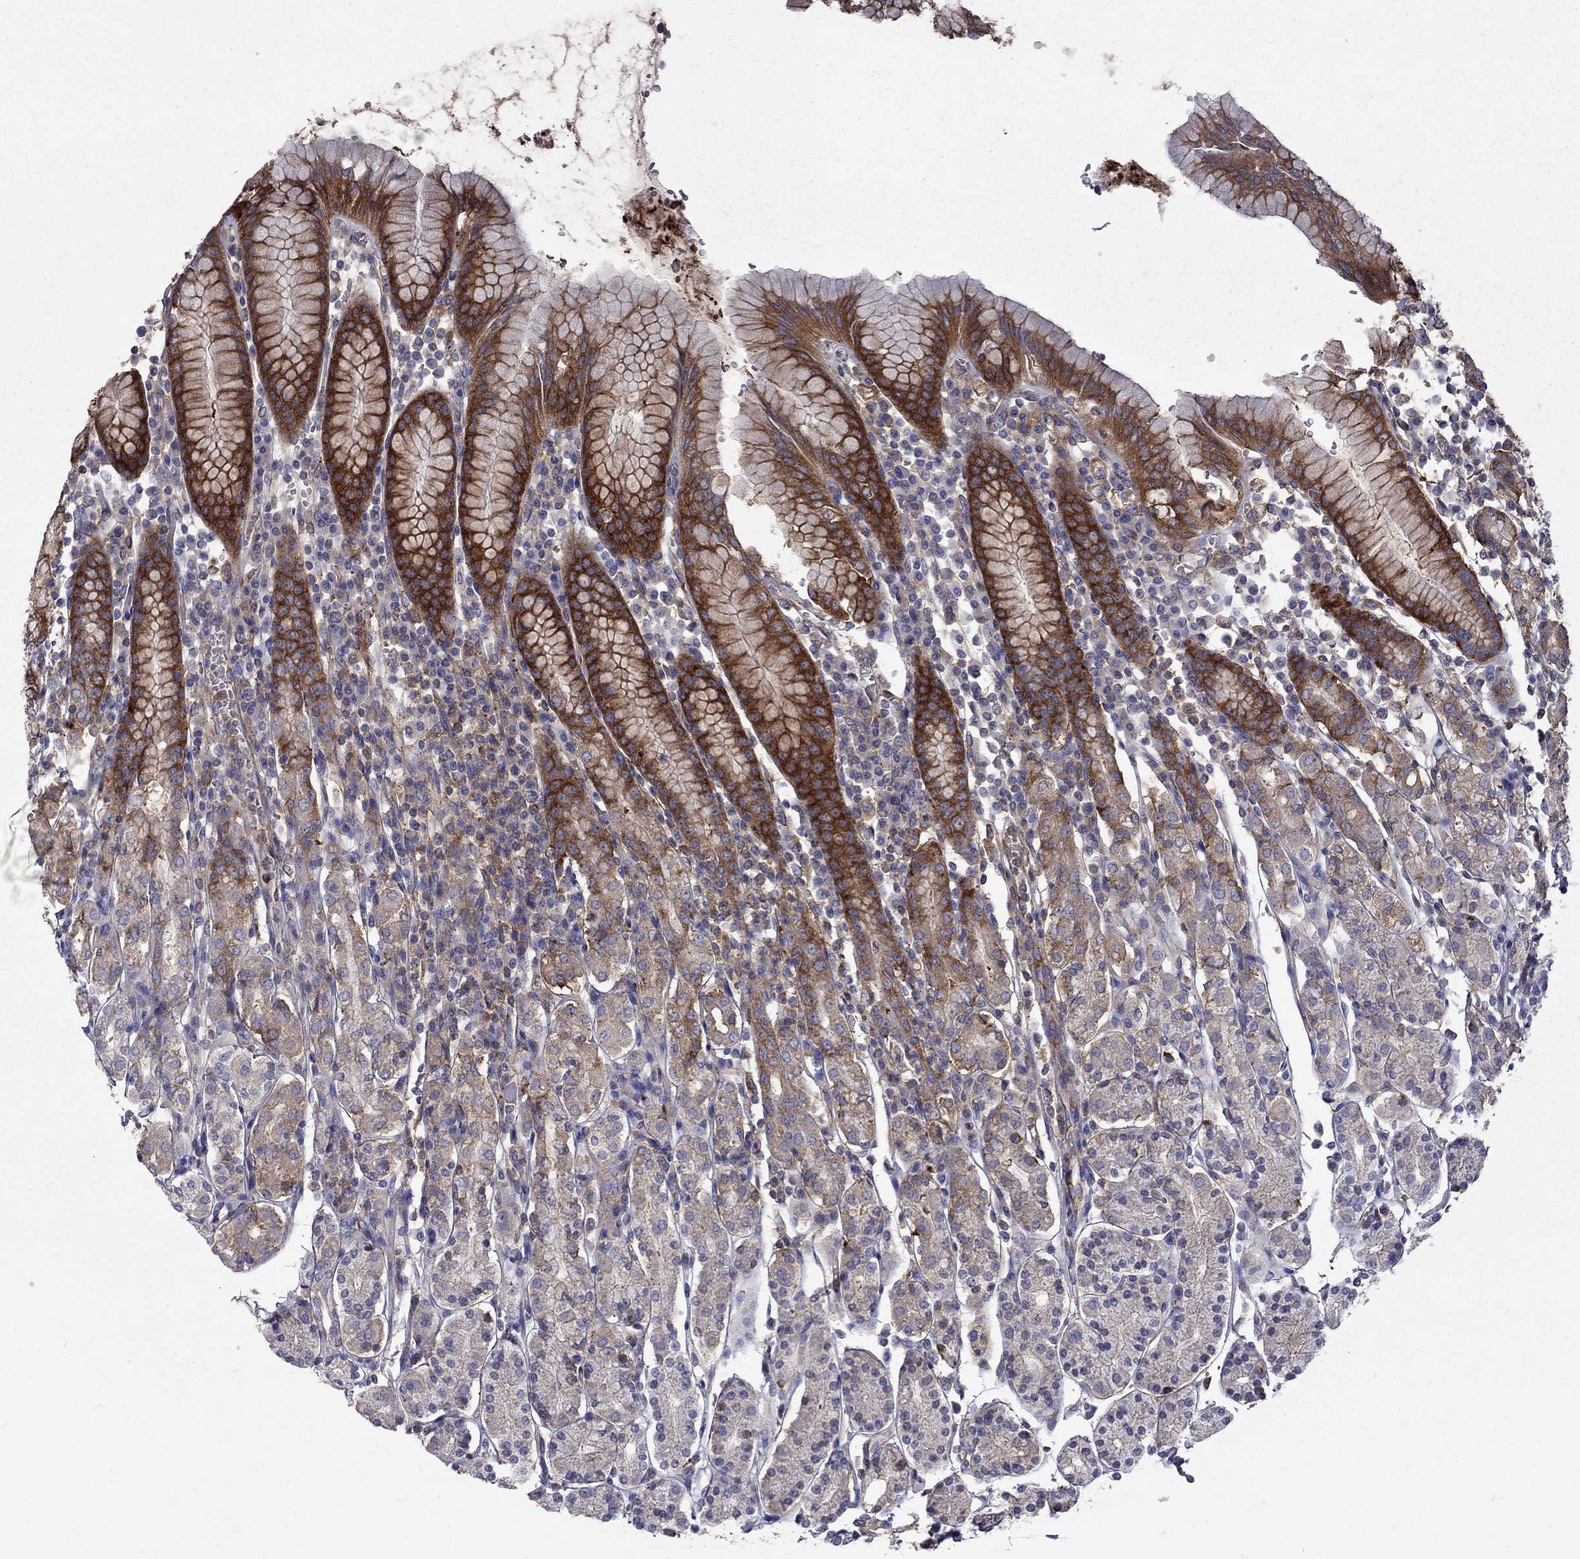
{"staining": {"intensity": "strong", "quantity": "25%-75%", "location": "cytoplasmic/membranous"}, "tissue": "stomach", "cell_type": "Glandular cells", "image_type": "normal", "snomed": [{"axis": "morphology", "description": "Normal tissue, NOS"}, {"axis": "topography", "description": "Stomach, upper"}, {"axis": "topography", "description": "Stomach"}], "caption": "Glandular cells exhibit high levels of strong cytoplasmic/membranous staining in approximately 25%-75% of cells in normal human stomach.", "gene": "EIF4E3", "patient": {"sex": "male", "age": 62}}